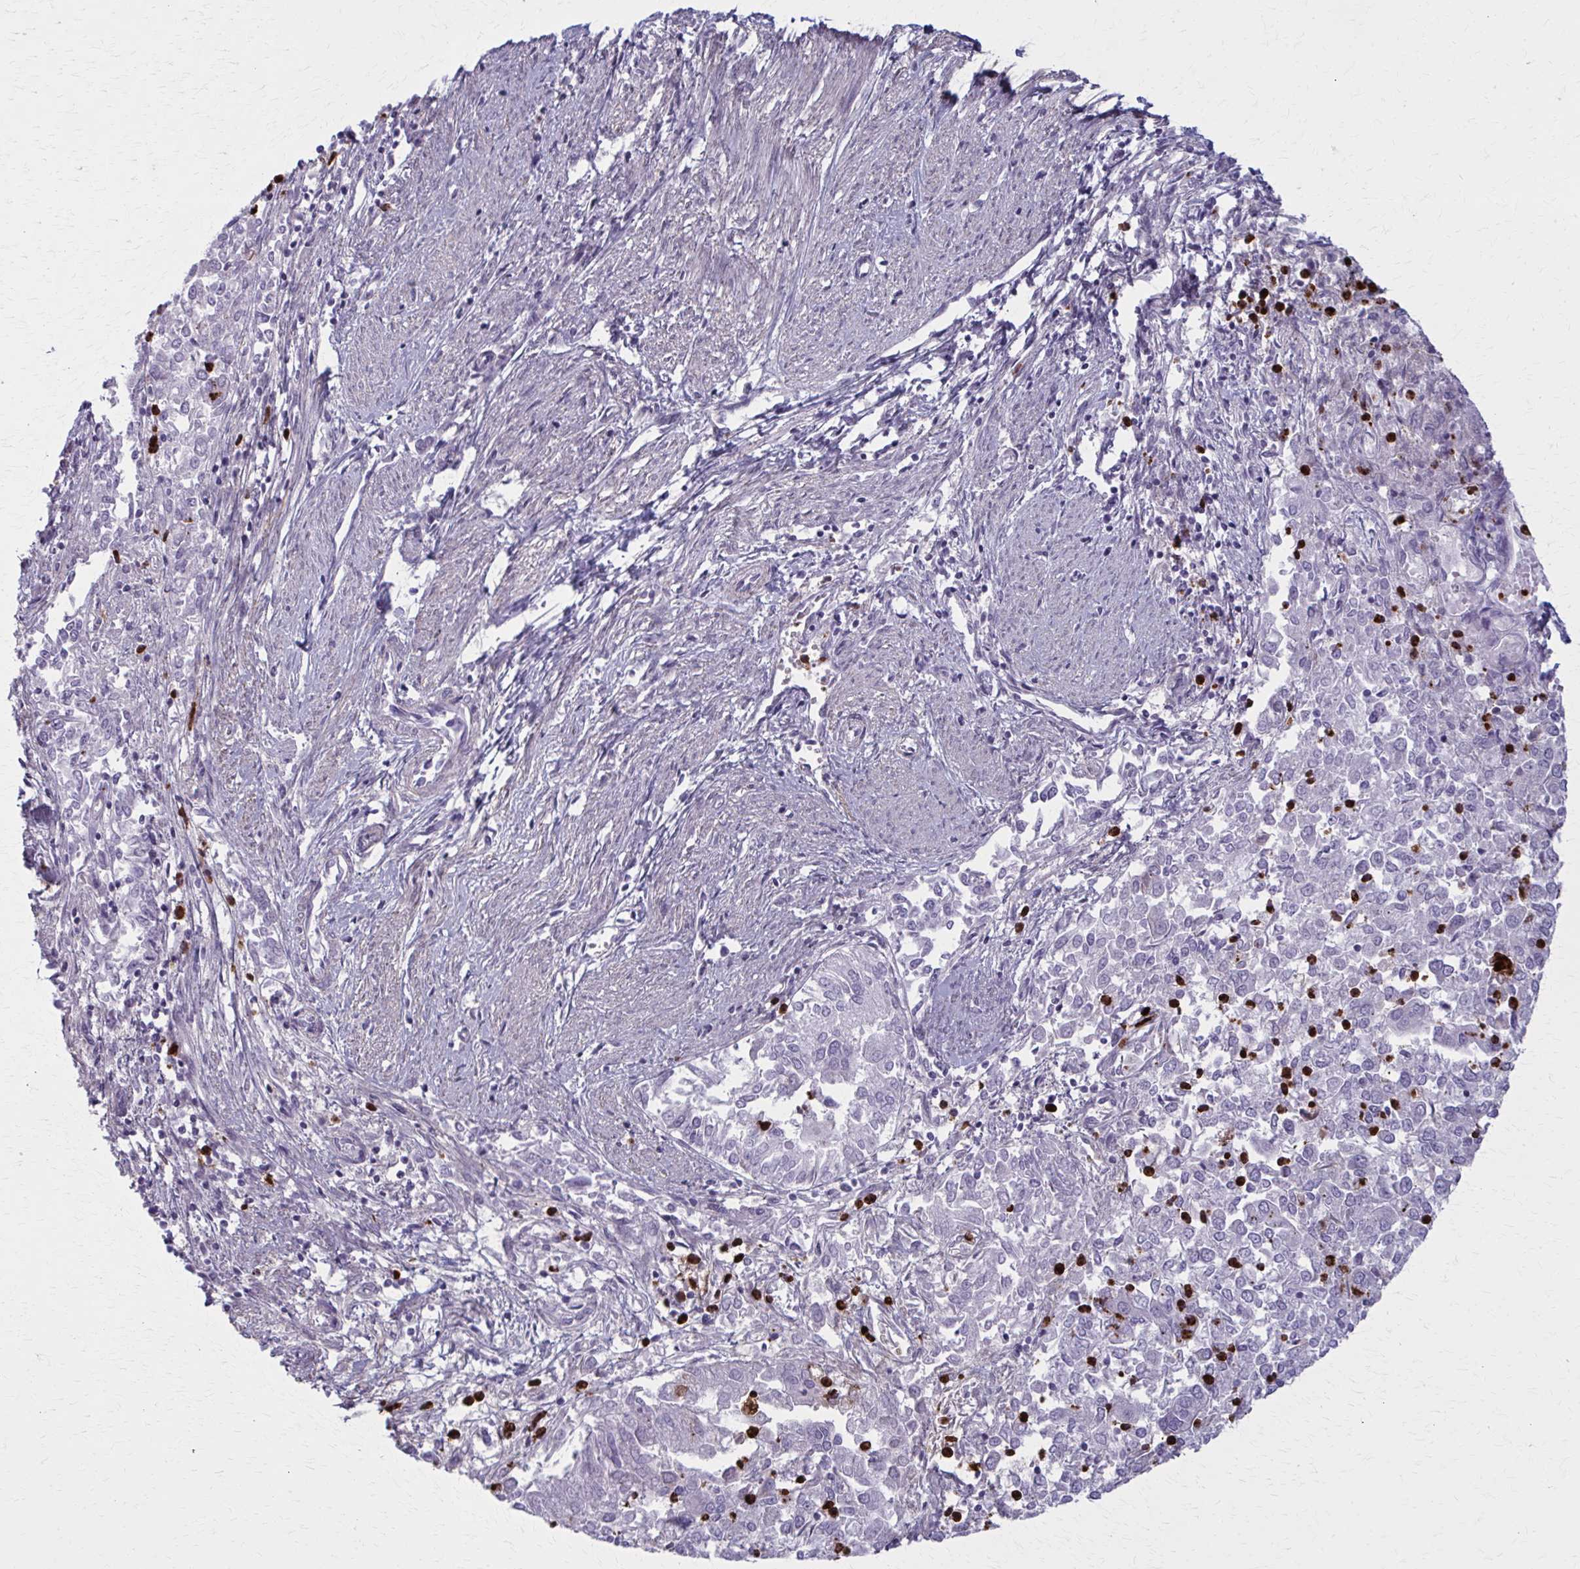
{"staining": {"intensity": "negative", "quantity": "none", "location": "none"}, "tissue": "endometrial cancer", "cell_type": "Tumor cells", "image_type": "cancer", "snomed": [{"axis": "morphology", "description": "Adenocarcinoma, NOS"}, {"axis": "topography", "description": "Endometrium"}], "caption": "There is no significant expression in tumor cells of adenocarcinoma (endometrial).", "gene": "NUMBL", "patient": {"sex": "female", "age": 57}}